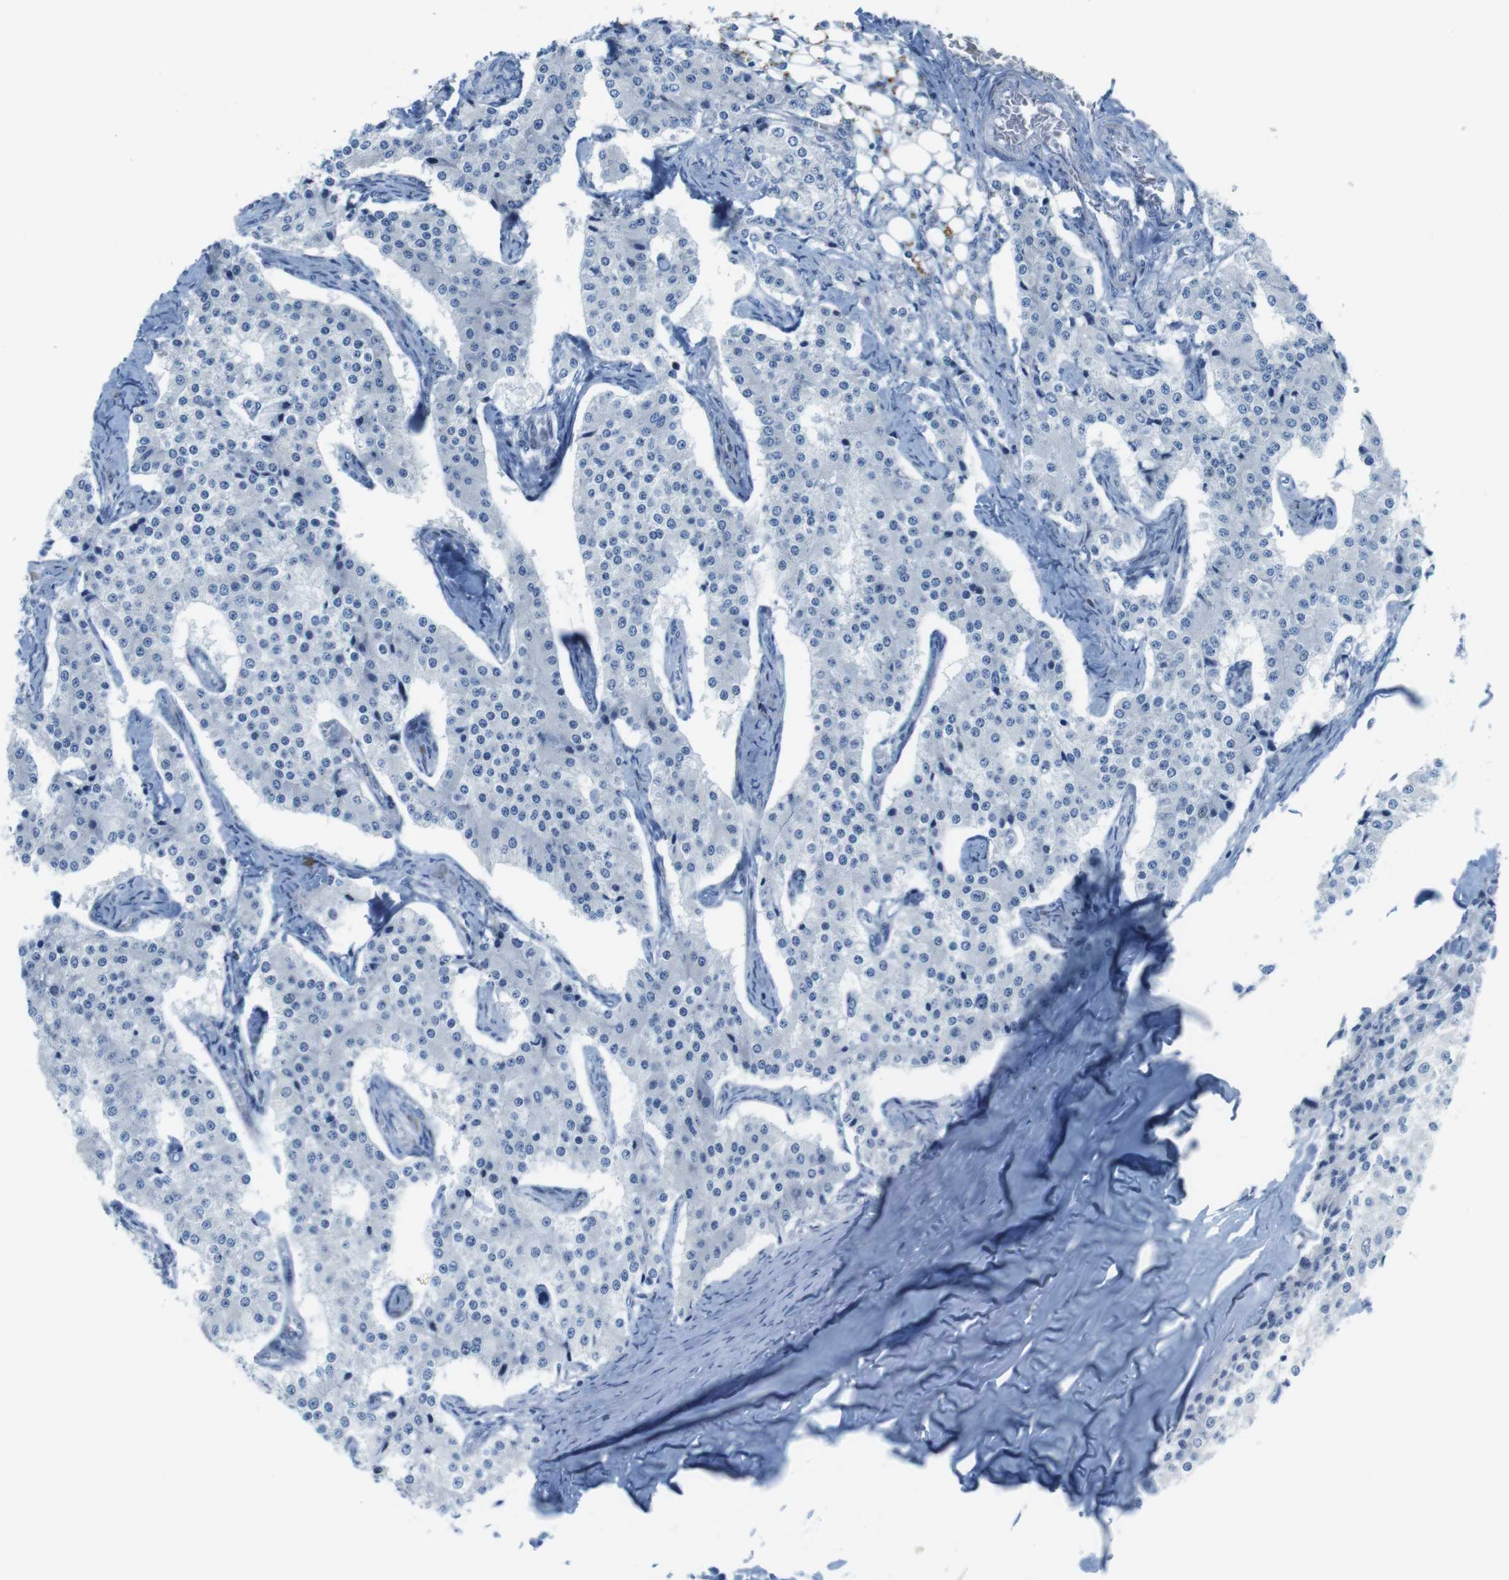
{"staining": {"intensity": "negative", "quantity": "none", "location": "none"}, "tissue": "carcinoid", "cell_type": "Tumor cells", "image_type": "cancer", "snomed": [{"axis": "morphology", "description": "Carcinoid, malignant, NOS"}, {"axis": "topography", "description": "Colon"}], "caption": "This is a micrograph of immunohistochemistry staining of carcinoid, which shows no expression in tumor cells.", "gene": "CHAF1A", "patient": {"sex": "female", "age": 52}}